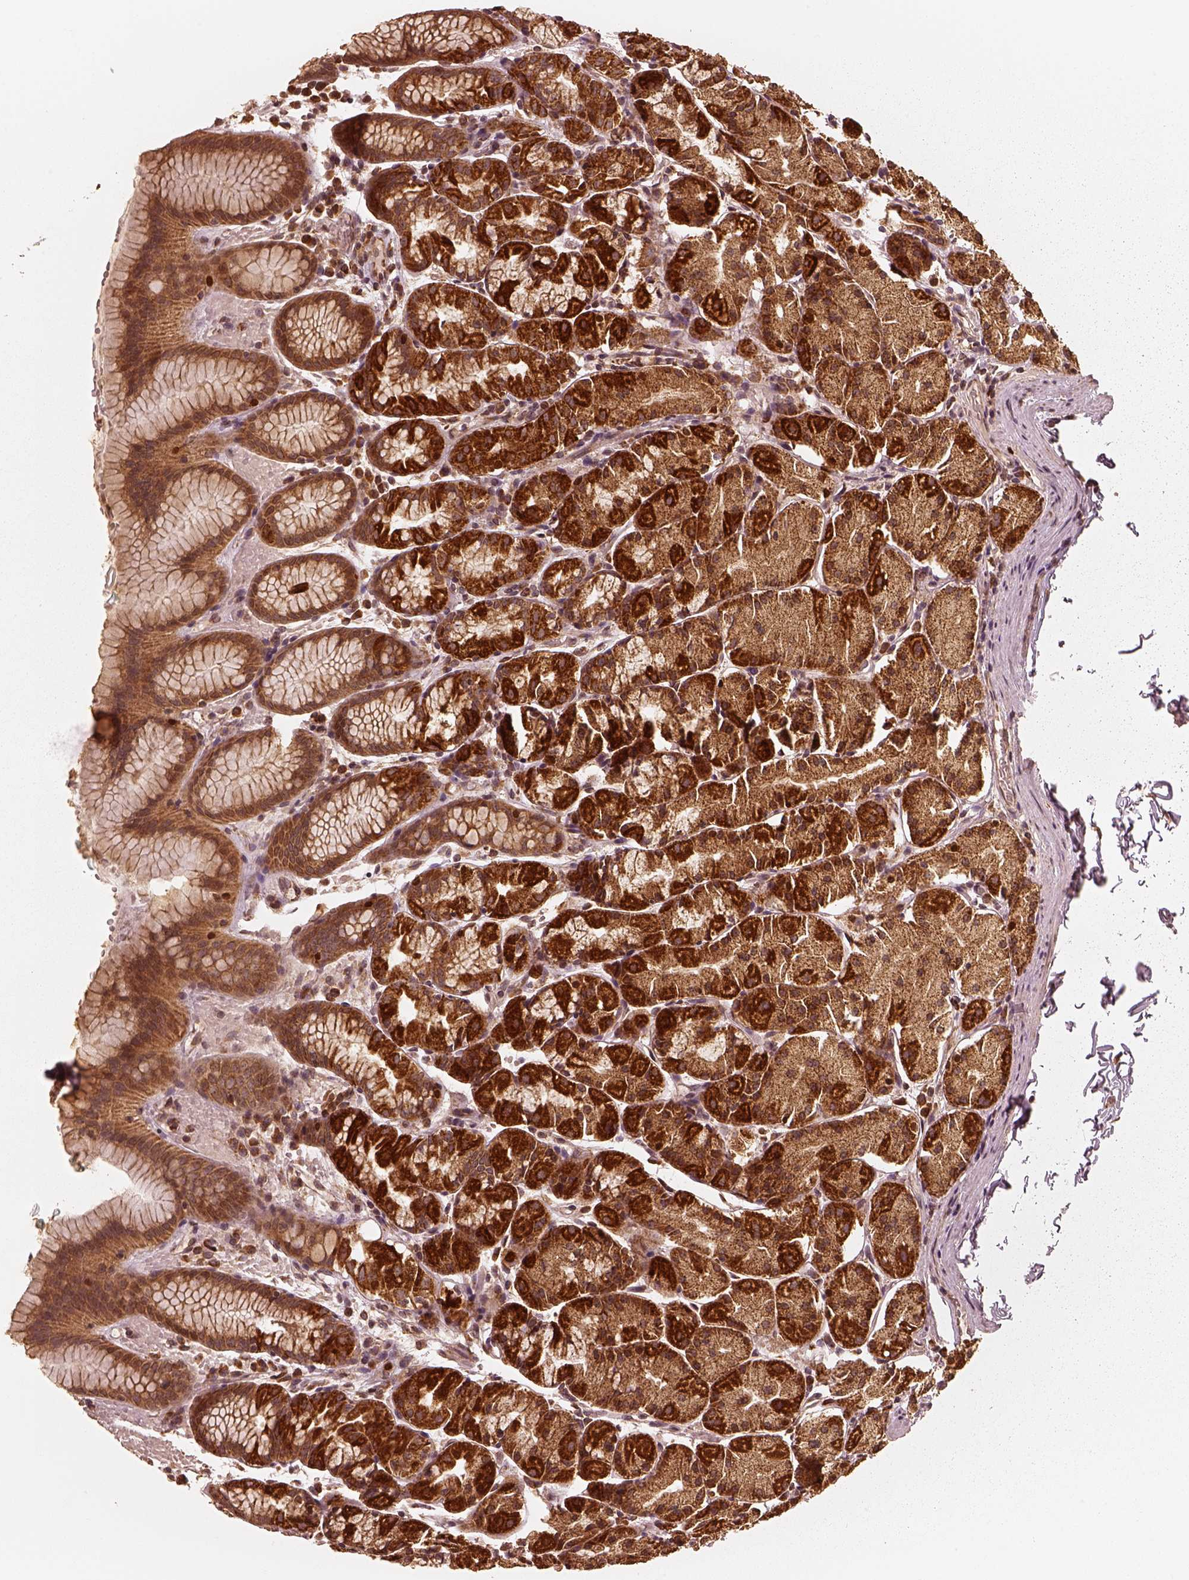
{"staining": {"intensity": "strong", "quantity": ">75%", "location": "cytoplasmic/membranous"}, "tissue": "stomach", "cell_type": "Glandular cells", "image_type": "normal", "snomed": [{"axis": "morphology", "description": "Normal tissue, NOS"}, {"axis": "topography", "description": "Stomach, upper"}], "caption": "IHC of unremarkable stomach reveals high levels of strong cytoplasmic/membranous expression in about >75% of glandular cells. The protein is shown in brown color, while the nuclei are stained blue.", "gene": "DNAJC25", "patient": {"sex": "male", "age": 47}}